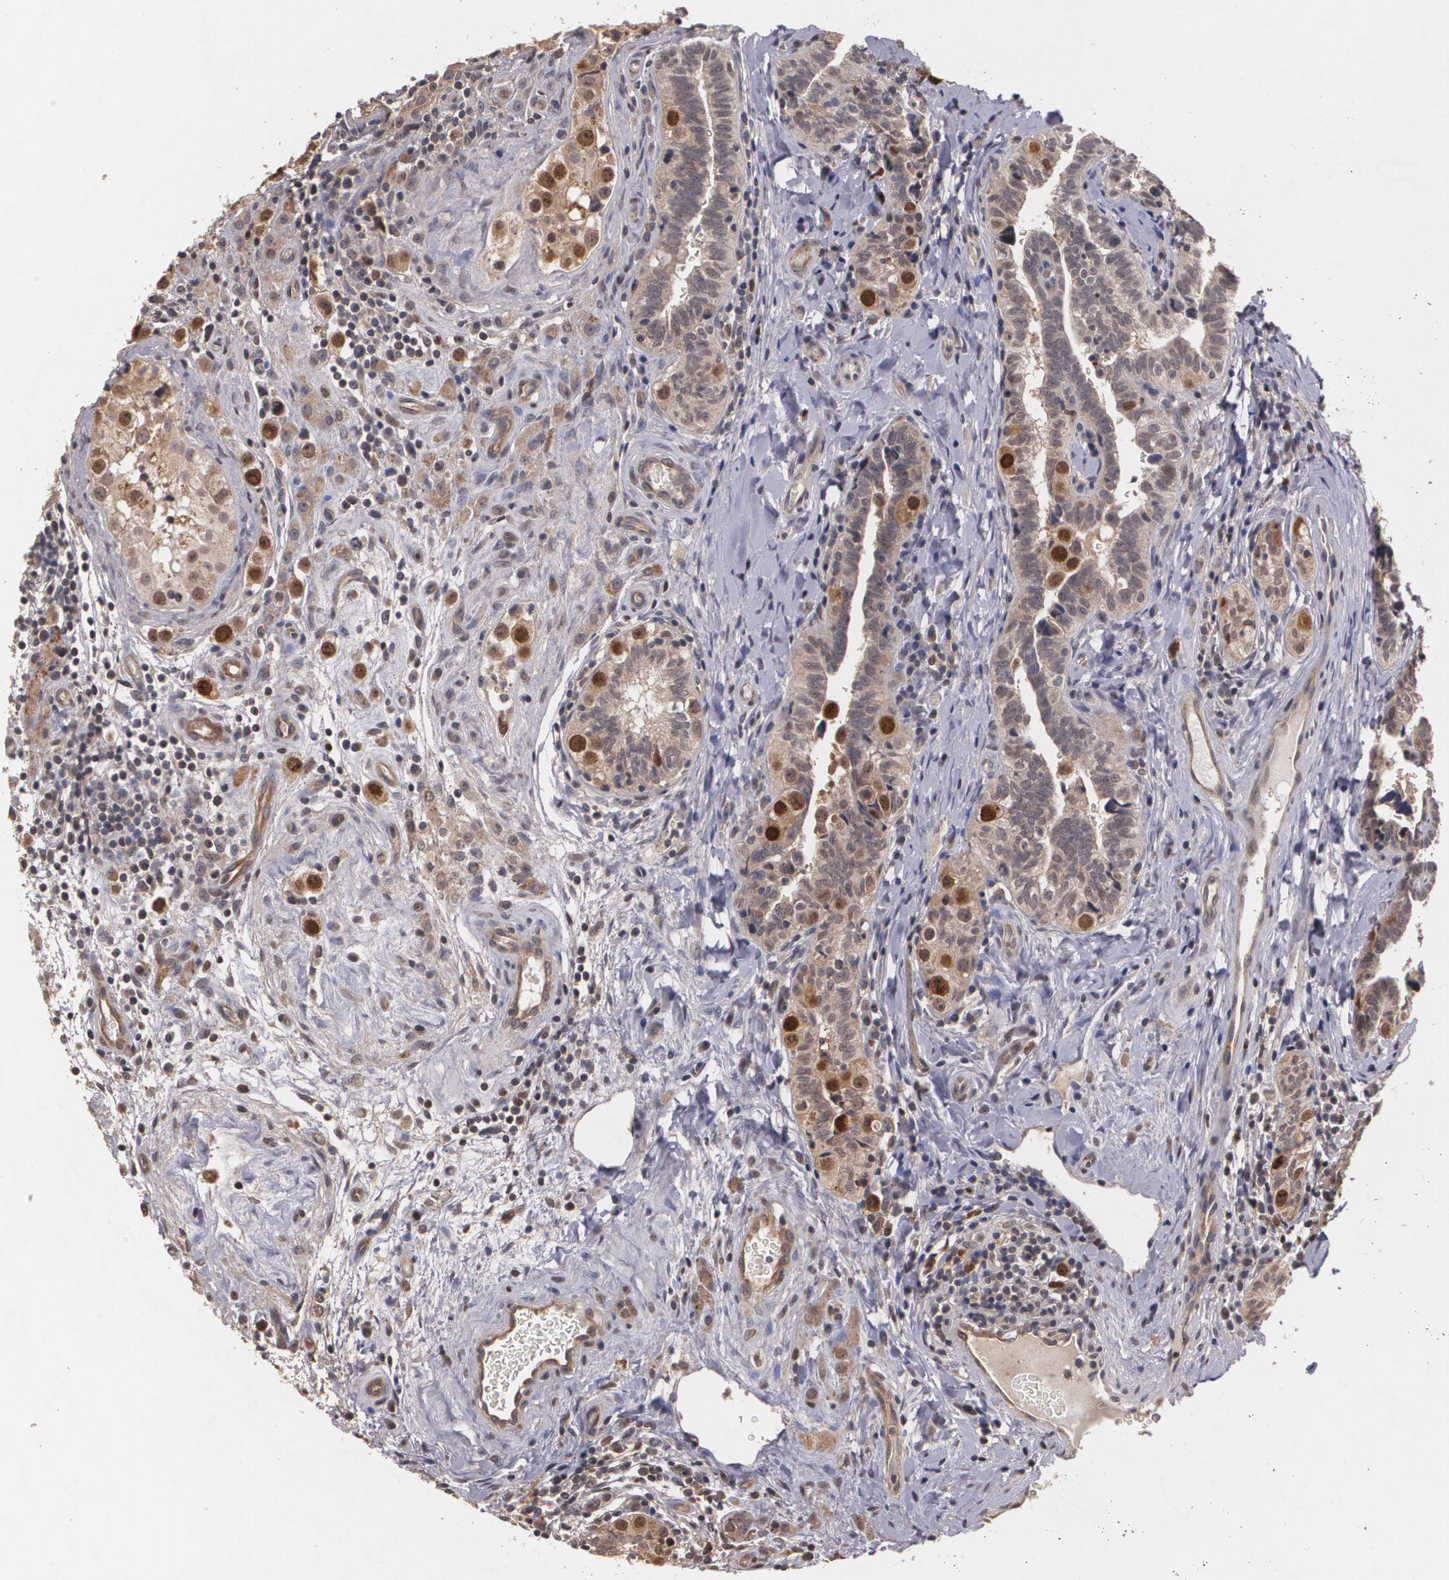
{"staining": {"intensity": "strong", "quantity": ">75%", "location": "cytoplasmic/membranous,nuclear"}, "tissue": "testis cancer", "cell_type": "Tumor cells", "image_type": "cancer", "snomed": [{"axis": "morphology", "description": "Seminoma, NOS"}, {"axis": "topography", "description": "Testis"}], "caption": "Testis cancer tissue reveals strong cytoplasmic/membranous and nuclear positivity in approximately >75% of tumor cells", "gene": "BRCA1", "patient": {"sex": "male", "age": 32}}